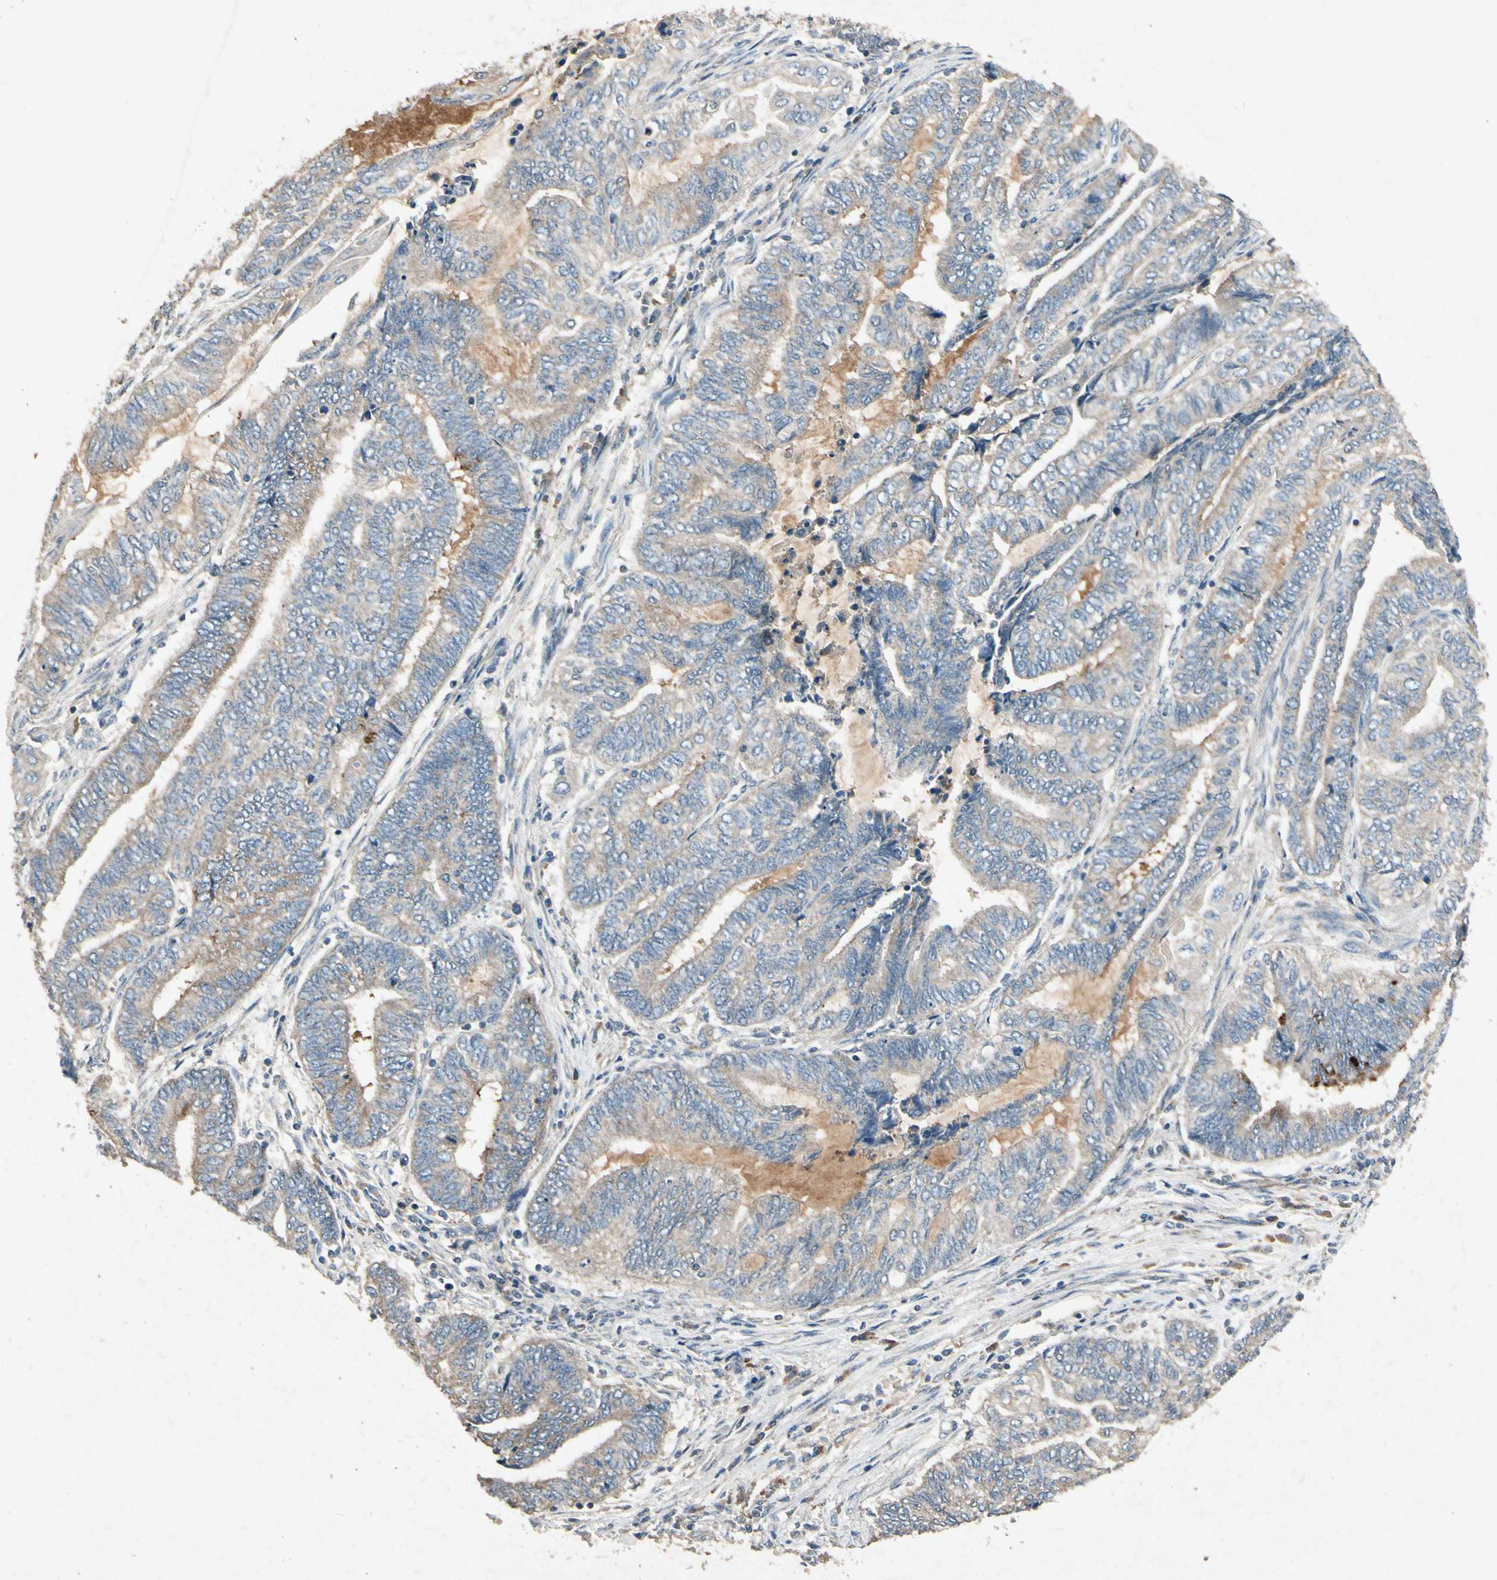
{"staining": {"intensity": "weak", "quantity": "25%-75%", "location": "cytoplasmic/membranous"}, "tissue": "endometrial cancer", "cell_type": "Tumor cells", "image_type": "cancer", "snomed": [{"axis": "morphology", "description": "Adenocarcinoma, NOS"}, {"axis": "topography", "description": "Uterus"}, {"axis": "topography", "description": "Endometrium"}], "caption": "An immunohistochemistry photomicrograph of neoplastic tissue is shown. Protein staining in brown labels weak cytoplasmic/membranous positivity in endometrial adenocarcinoma within tumor cells. (DAB (3,3'-diaminobenzidine) = brown stain, brightfield microscopy at high magnification).", "gene": "GPLD1", "patient": {"sex": "female", "age": 70}}